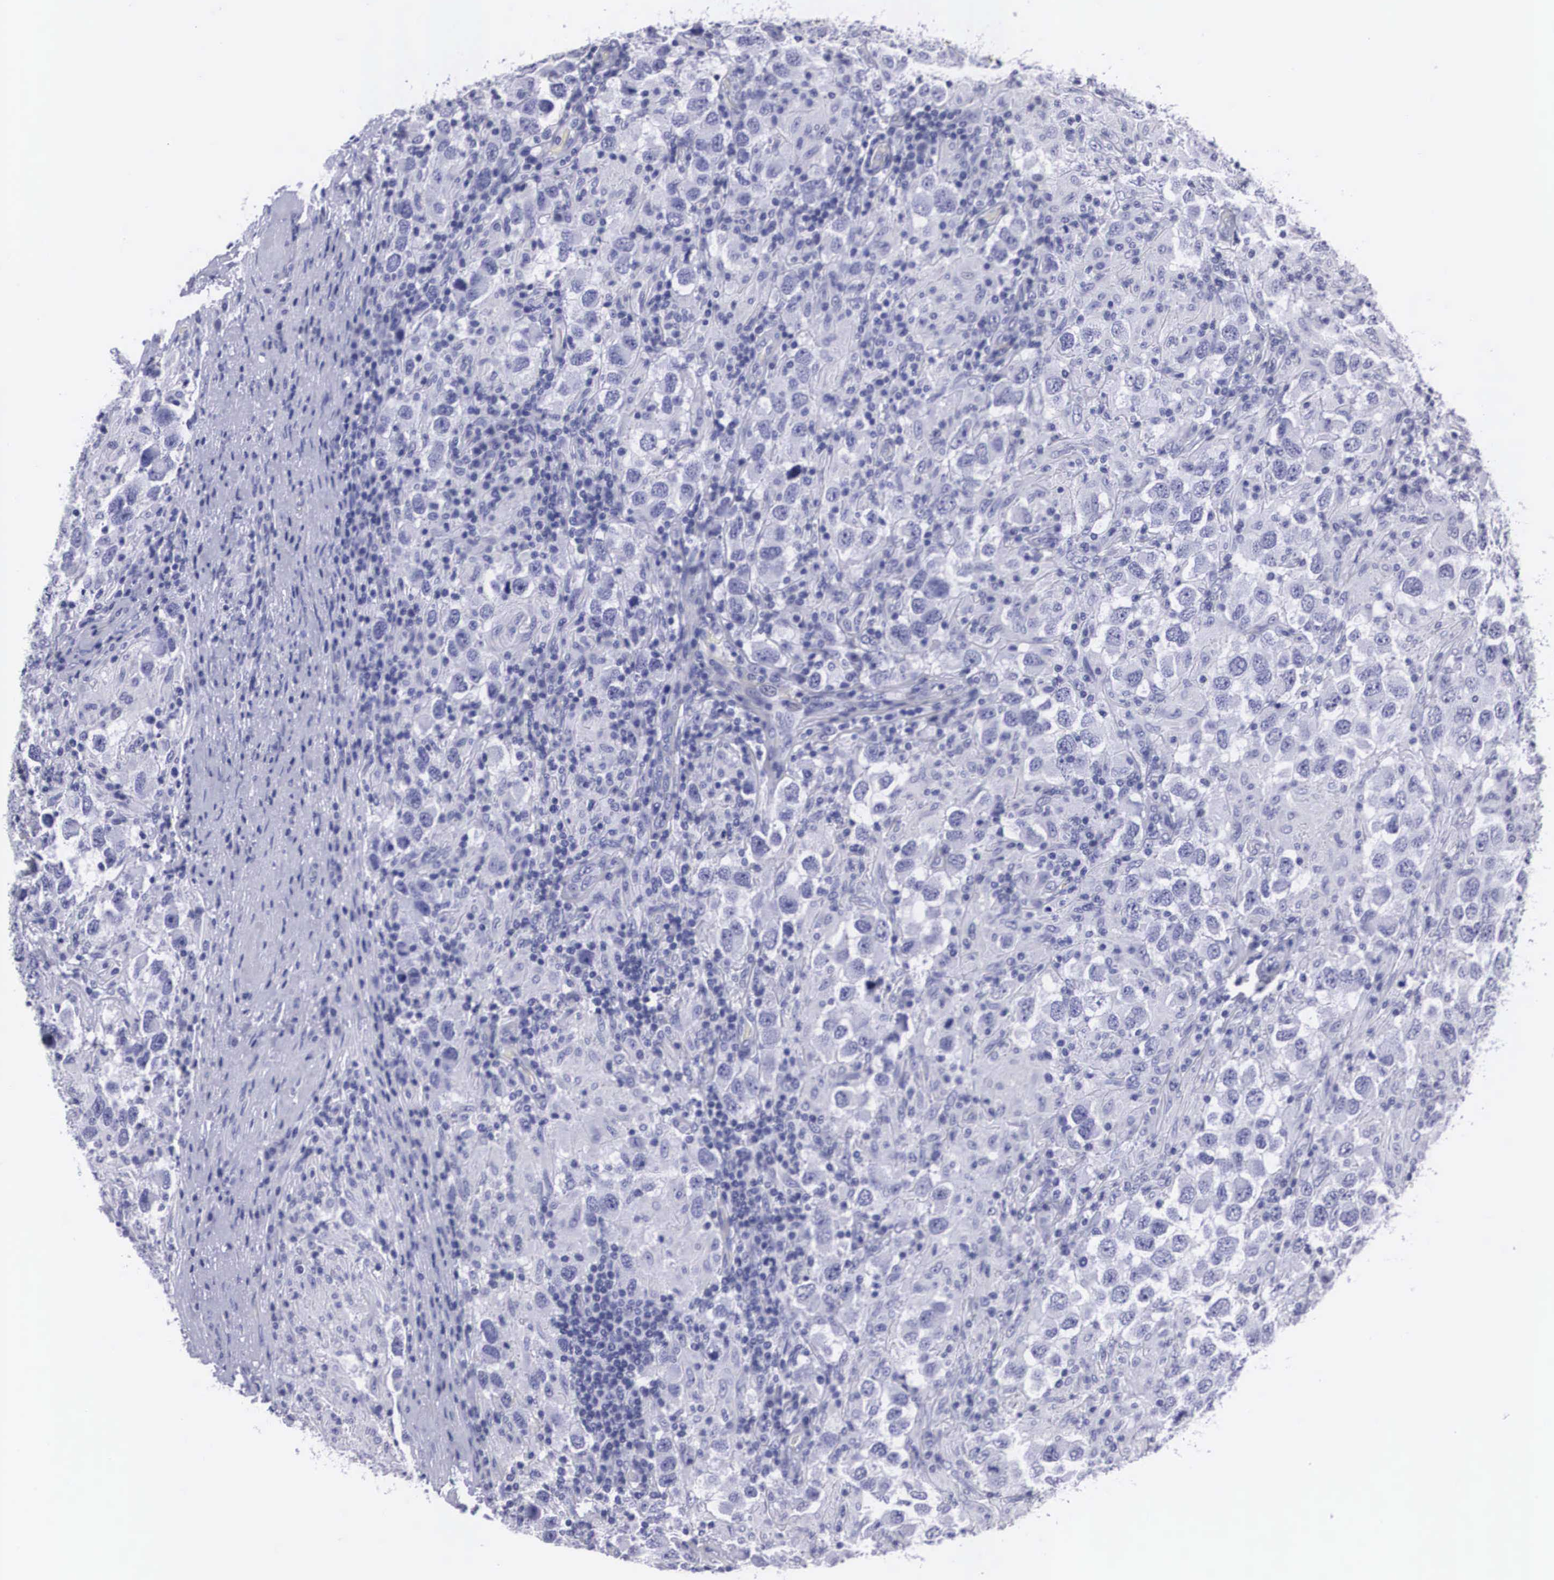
{"staining": {"intensity": "negative", "quantity": "none", "location": "none"}, "tissue": "testis cancer", "cell_type": "Tumor cells", "image_type": "cancer", "snomed": [{"axis": "morphology", "description": "Carcinoma, Embryonal, NOS"}, {"axis": "topography", "description": "Testis"}], "caption": "An immunohistochemistry (IHC) micrograph of testis embryonal carcinoma is shown. There is no staining in tumor cells of testis embryonal carcinoma. (DAB (3,3'-diaminobenzidine) immunohistochemistry, high magnification).", "gene": "C22orf31", "patient": {"sex": "male", "age": 21}}